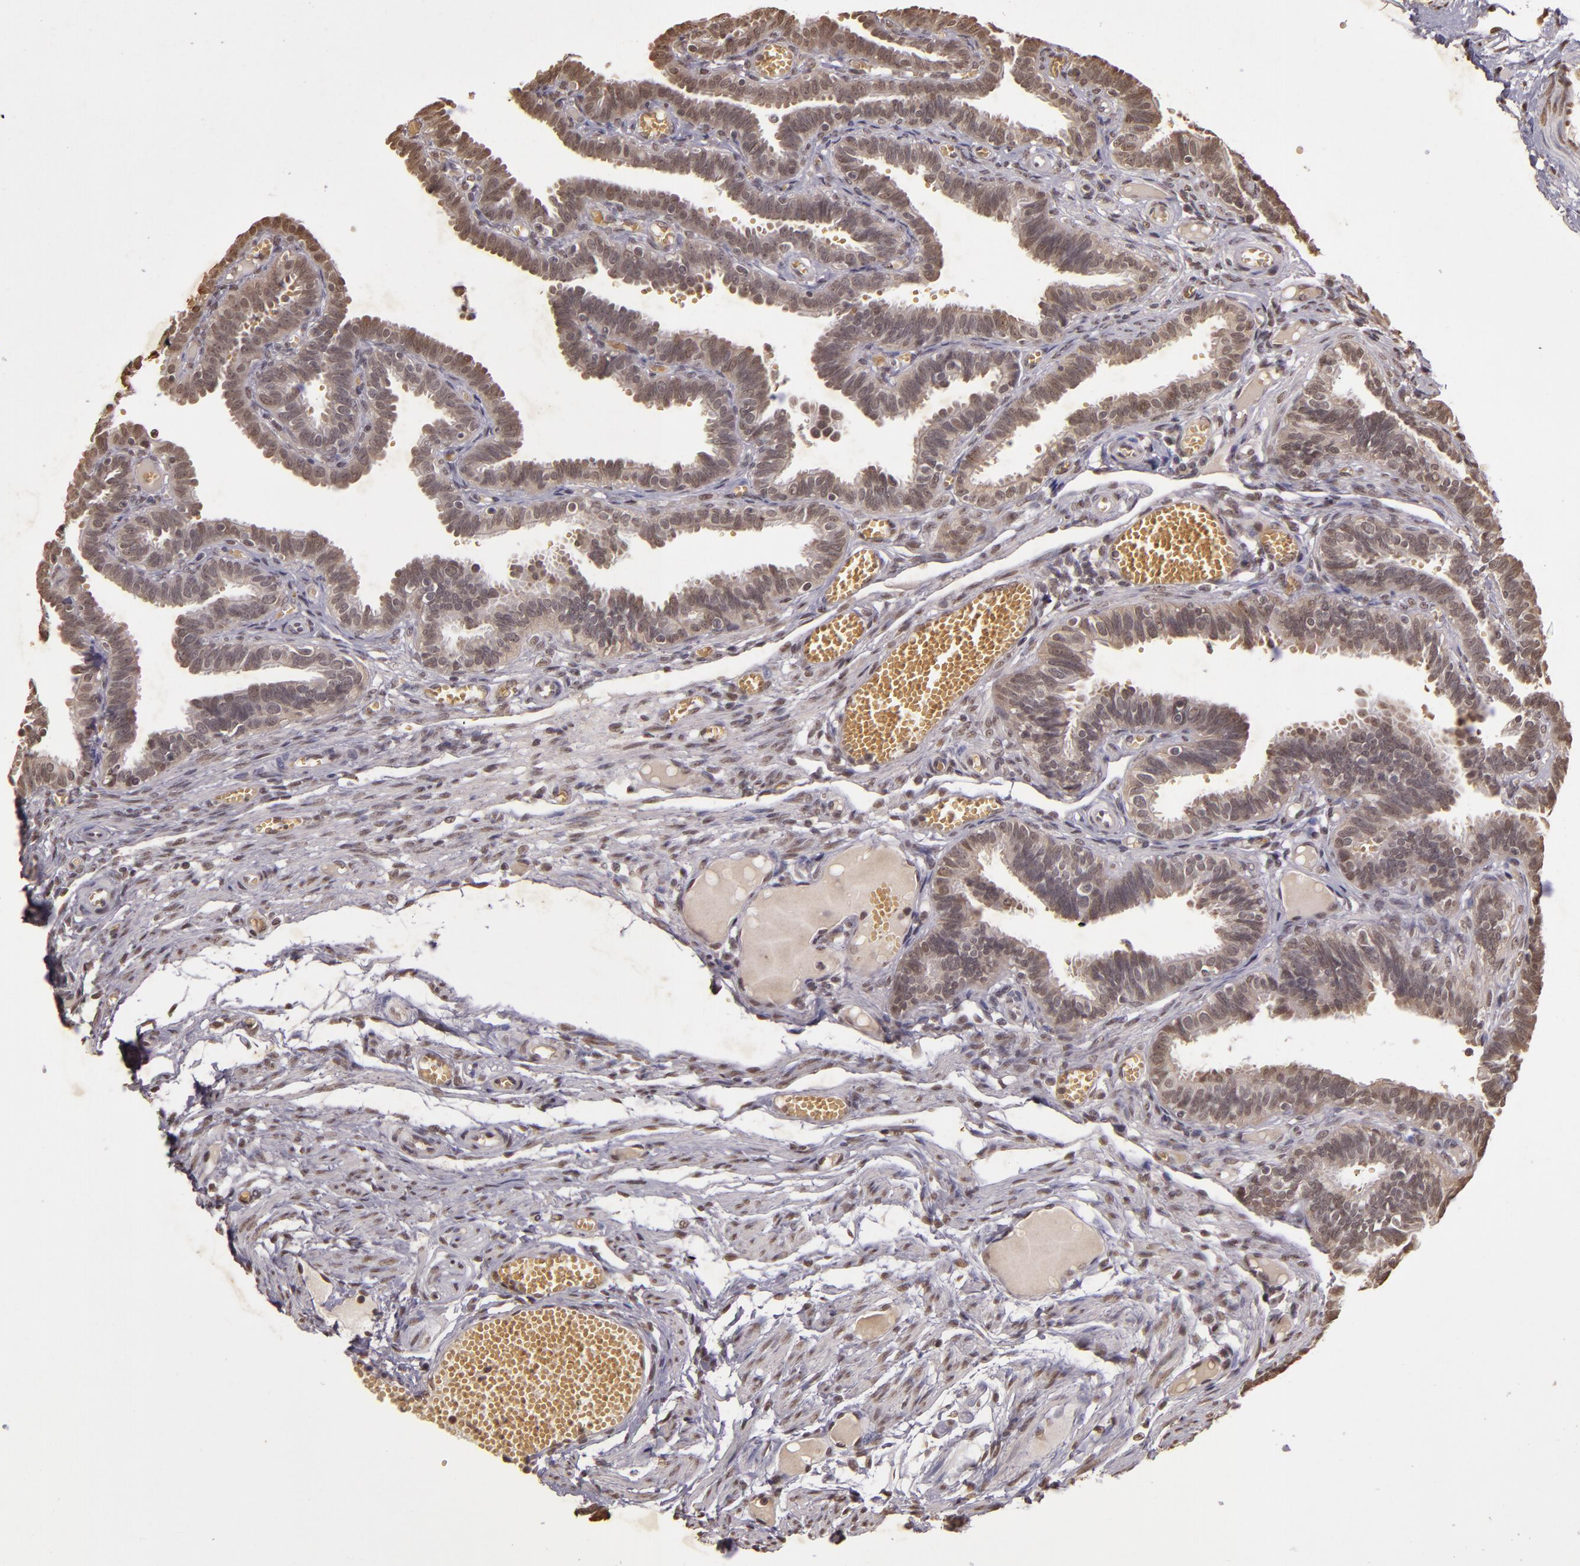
{"staining": {"intensity": "moderate", "quantity": ">75%", "location": "cytoplasmic/membranous,nuclear"}, "tissue": "fallopian tube", "cell_type": "Glandular cells", "image_type": "normal", "snomed": [{"axis": "morphology", "description": "Normal tissue, NOS"}, {"axis": "topography", "description": "Fallopian tube"}], "caption": "IHC of normal fallopian tube demonstrates medium levels of moderate cytoplasmic/membranous,nuclear expression in approximately >75% of glandular cells. (DAB (3,3'-diaminobenzidine) IHC with brightfield microscopy, high magnification).", "gene": "CUL1", "patient": {"sex": "female", "age": 29}}